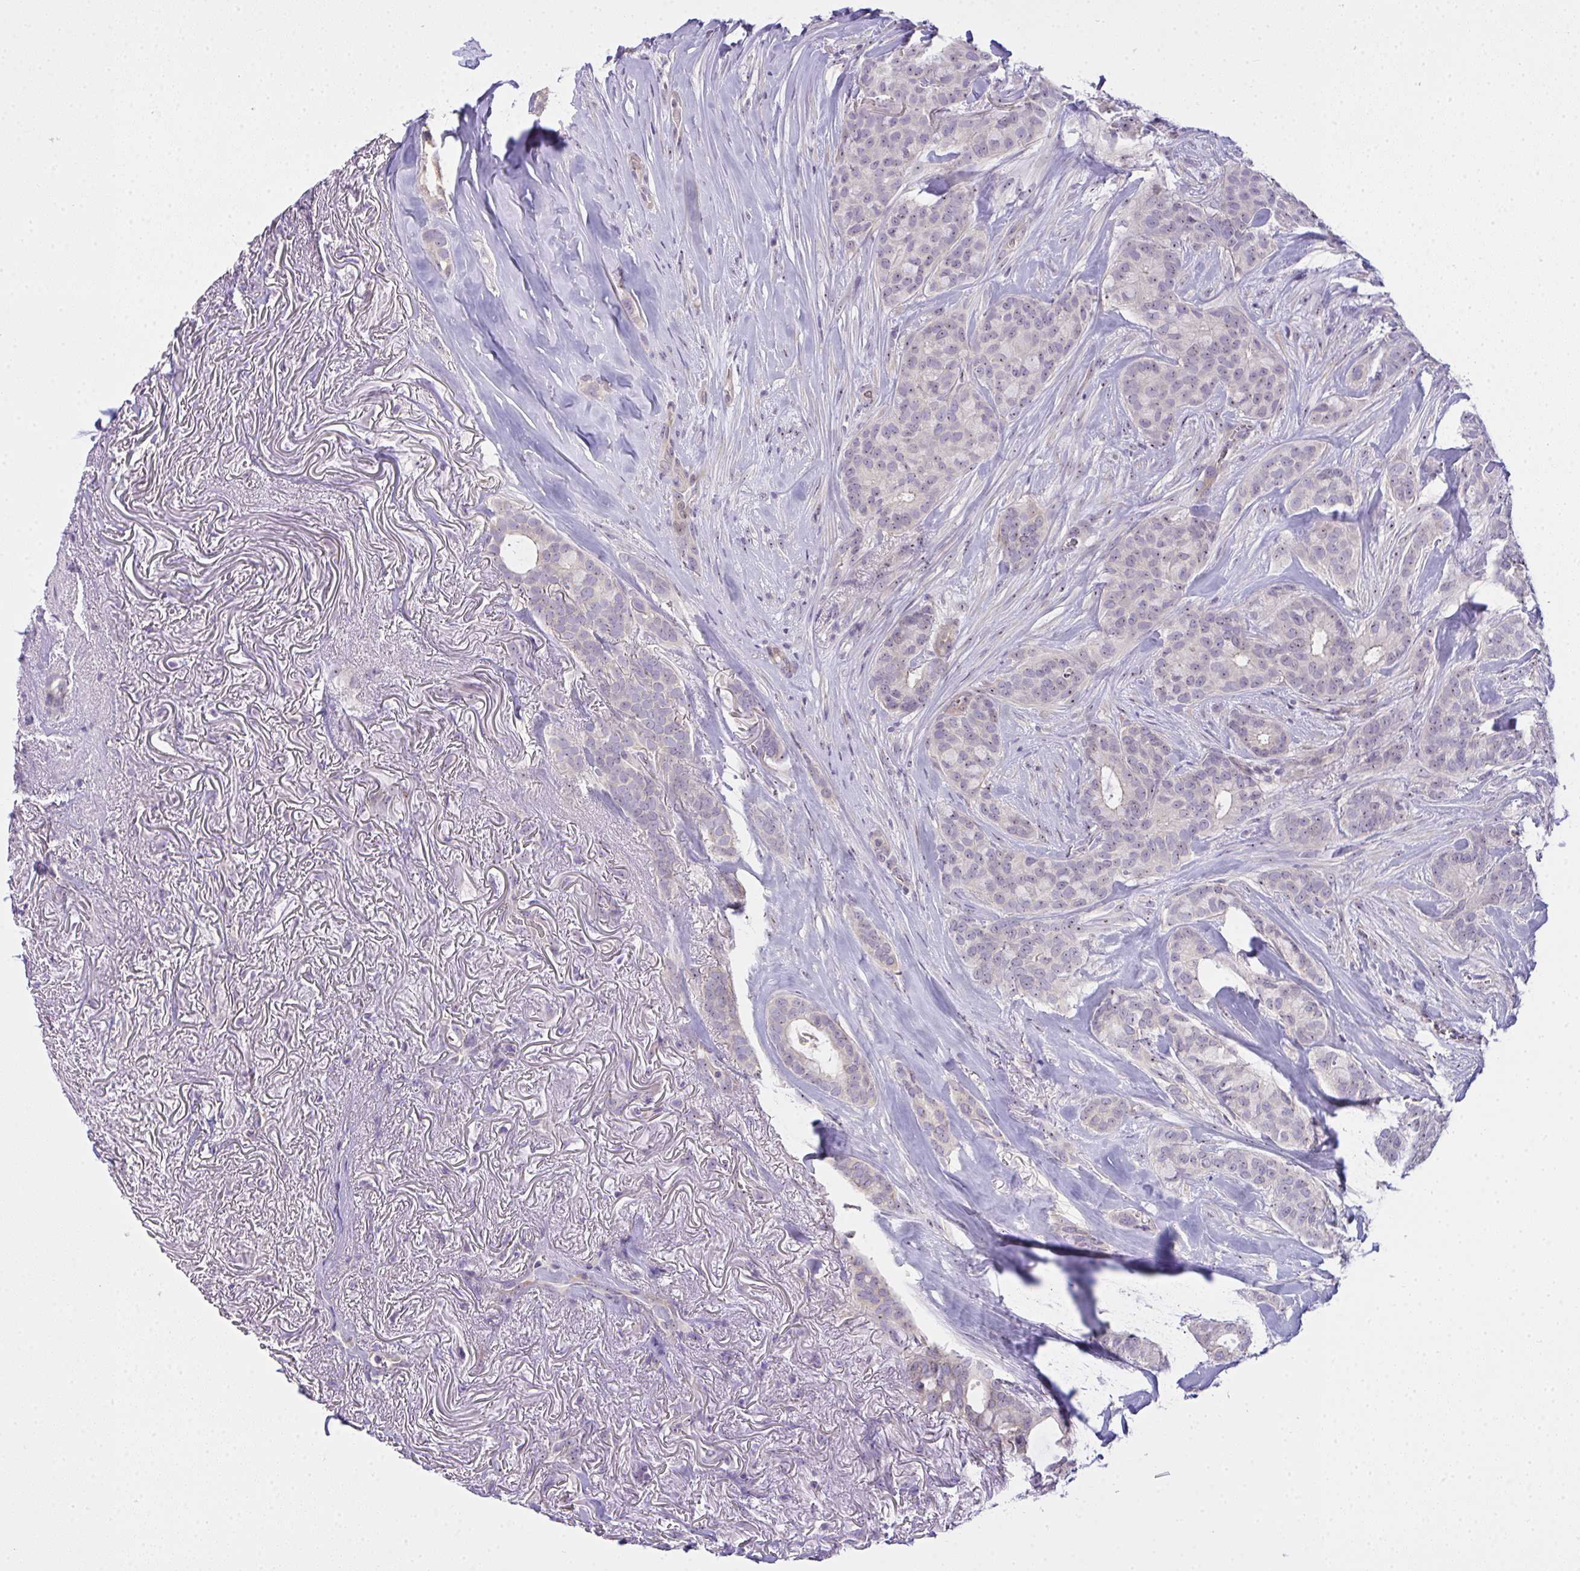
{"staining": {"intensity": "negative", "quantity": "none", "location": "none"}, "tissue": "breast cancer", "cell_type": "Tumor cells", "image_type": "cancer", "snomed": [{"axis": "morphology", "description": "Duct carcinoma"}, {"axis": "topography", "description": "Breast"}], "caption": "Human intraductal carcinoma (breast) stained for a protein using immunohistochemistry shows no staining in tumor cells.", "gene": "NT5C1A", "patient": {"sex": "female", "age": 84}}